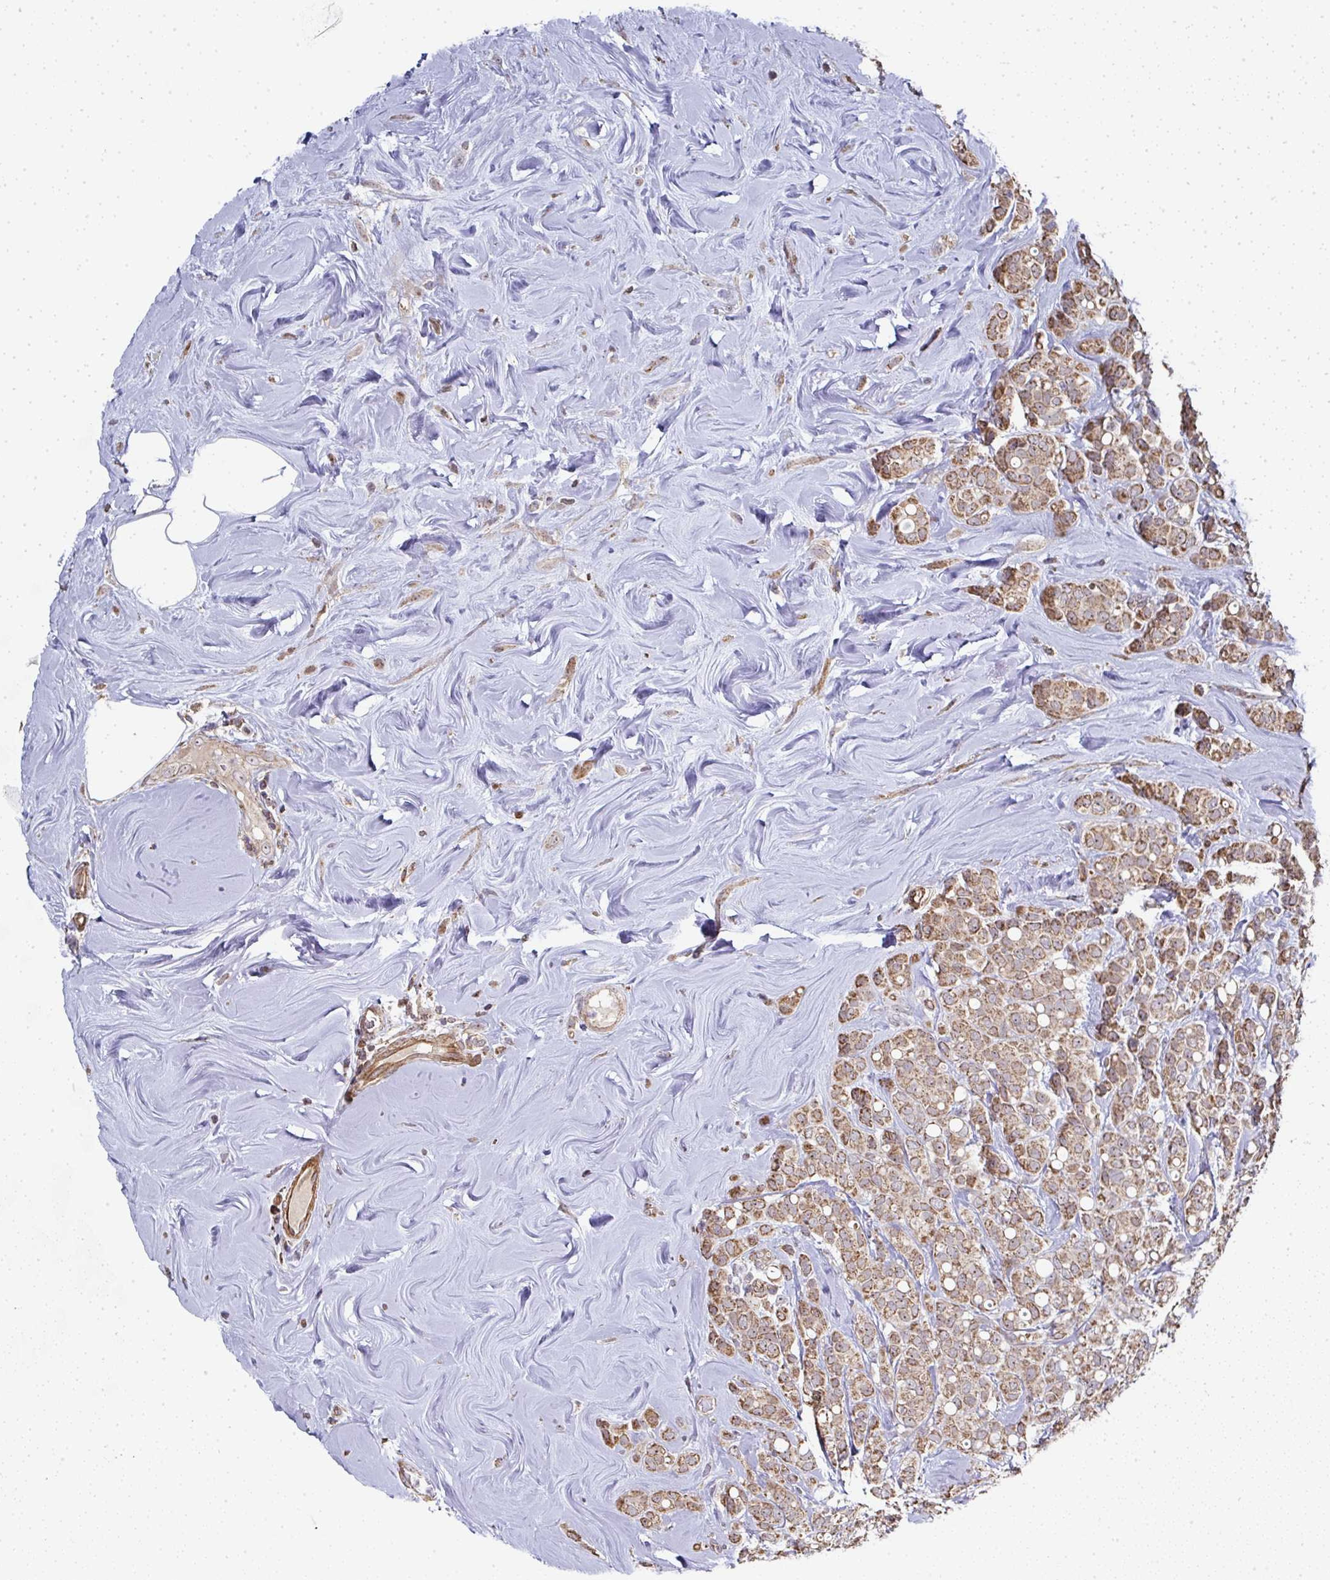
{"staining": {"intensity": "moderate", "quantity": ">75%", "location": "cytoplasmic/membranous"}, "tissue": "breast cancer", "cell_type": "Tumor cells", "image_type": "cancer", "snomed": [{"axis": "morphology", "description": "Lobular carcinoma"}, {"axis": "topography", "description": "Breast"}], "caption": "Brown immunohistochemical staining in breast lobular carcinoma displays moderate cytoplasmic/membranous positivity in about >75% of tumor cells.", "gene": "AGTPBP1", "patient": {"sex": "female", "age": 68}}